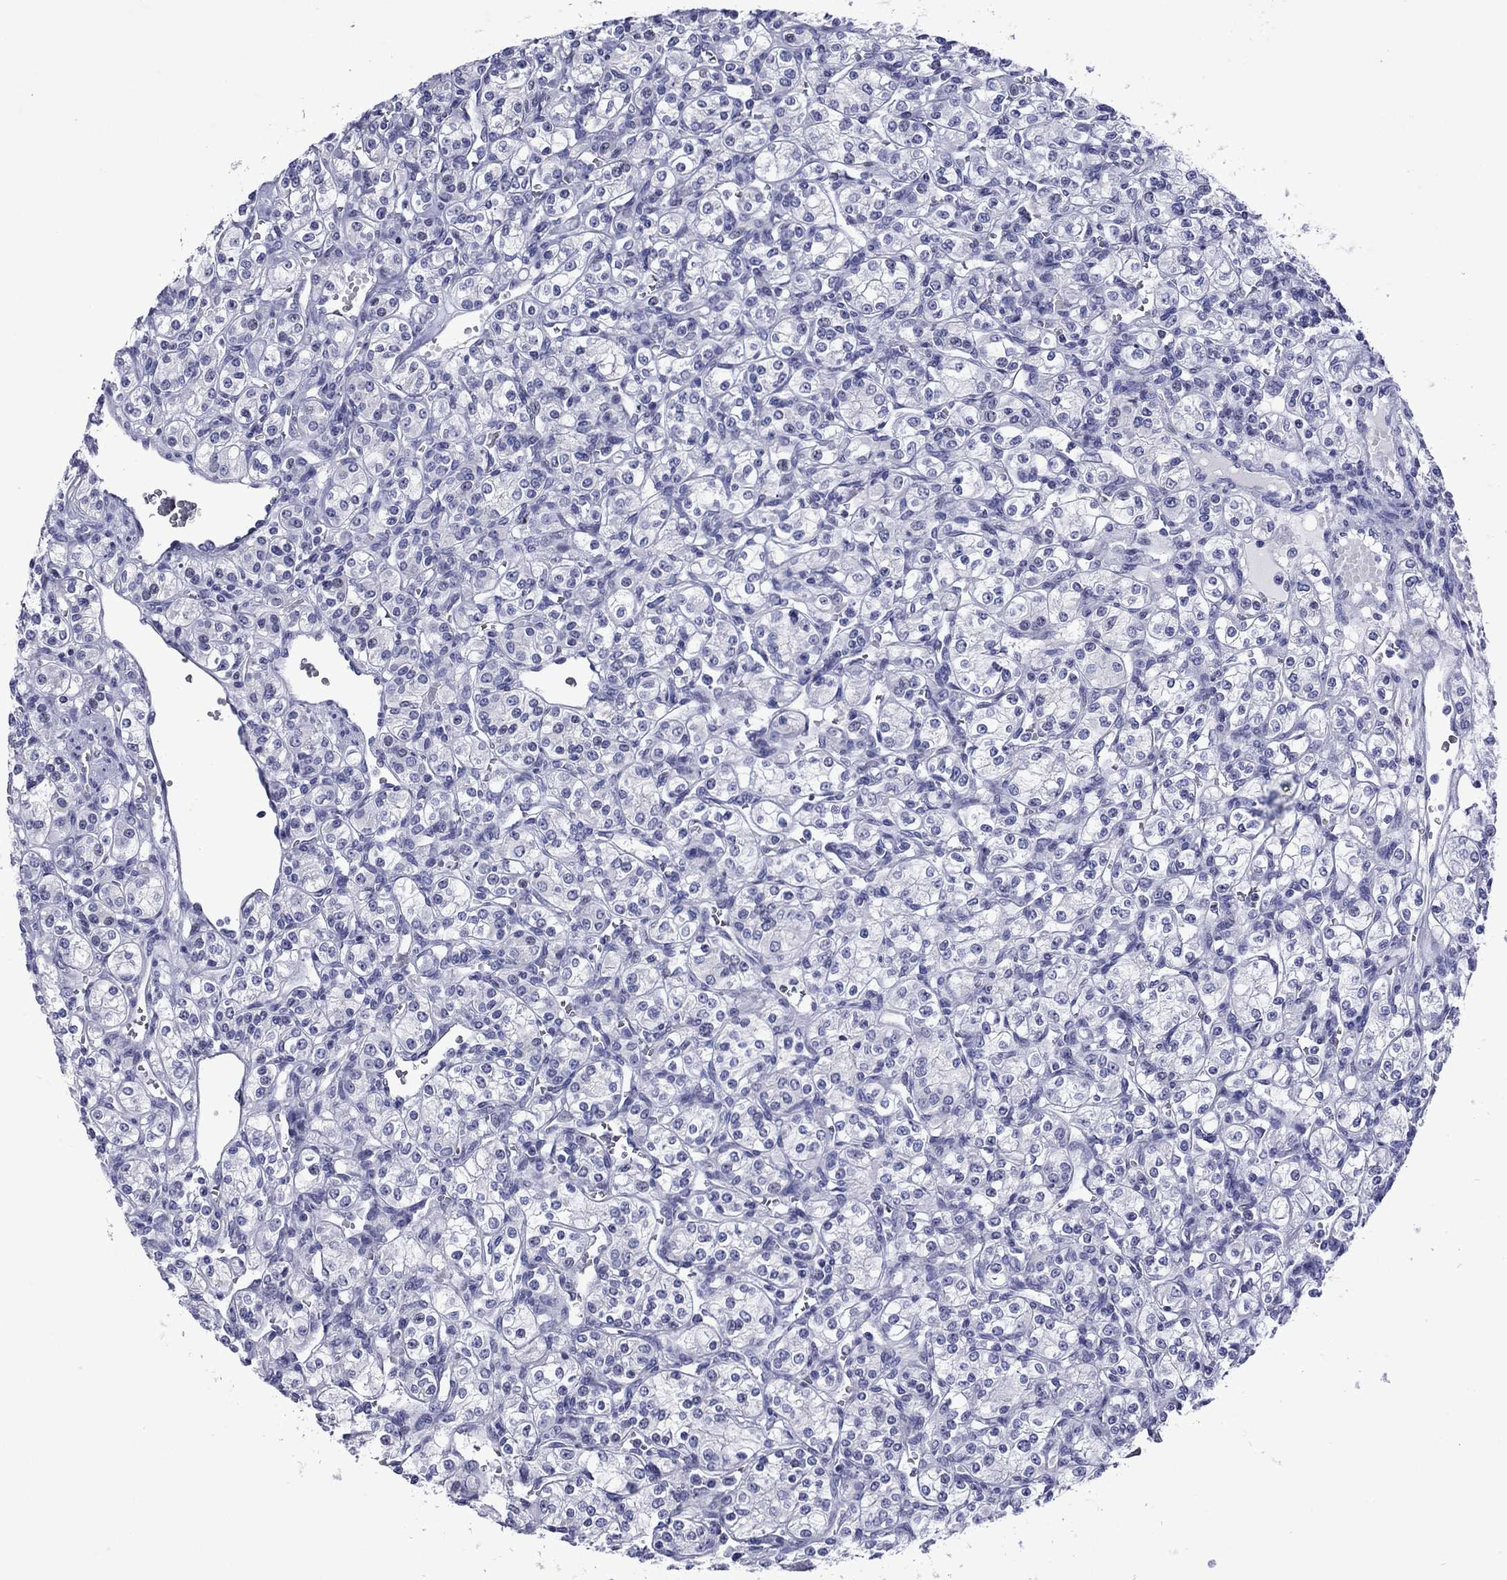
{"staining": {"intensity": "negative", "quantity": "none", "location": "none"}, "tissue": "renal cancer", "cell_type": "Tumor cells", "image_type": "cancer", "snomed": [{"axis": "morphology", "description": "Adenocarcinoma, NOS"}, {"axis": "topography", "description": "Kidney"}], "caption": "Renal cancer was stained to show a protein in brown. There is no significant expression in tumor cells.", "gene": "PIWIL1", "patient": {"sex": "male", "age": 77}}